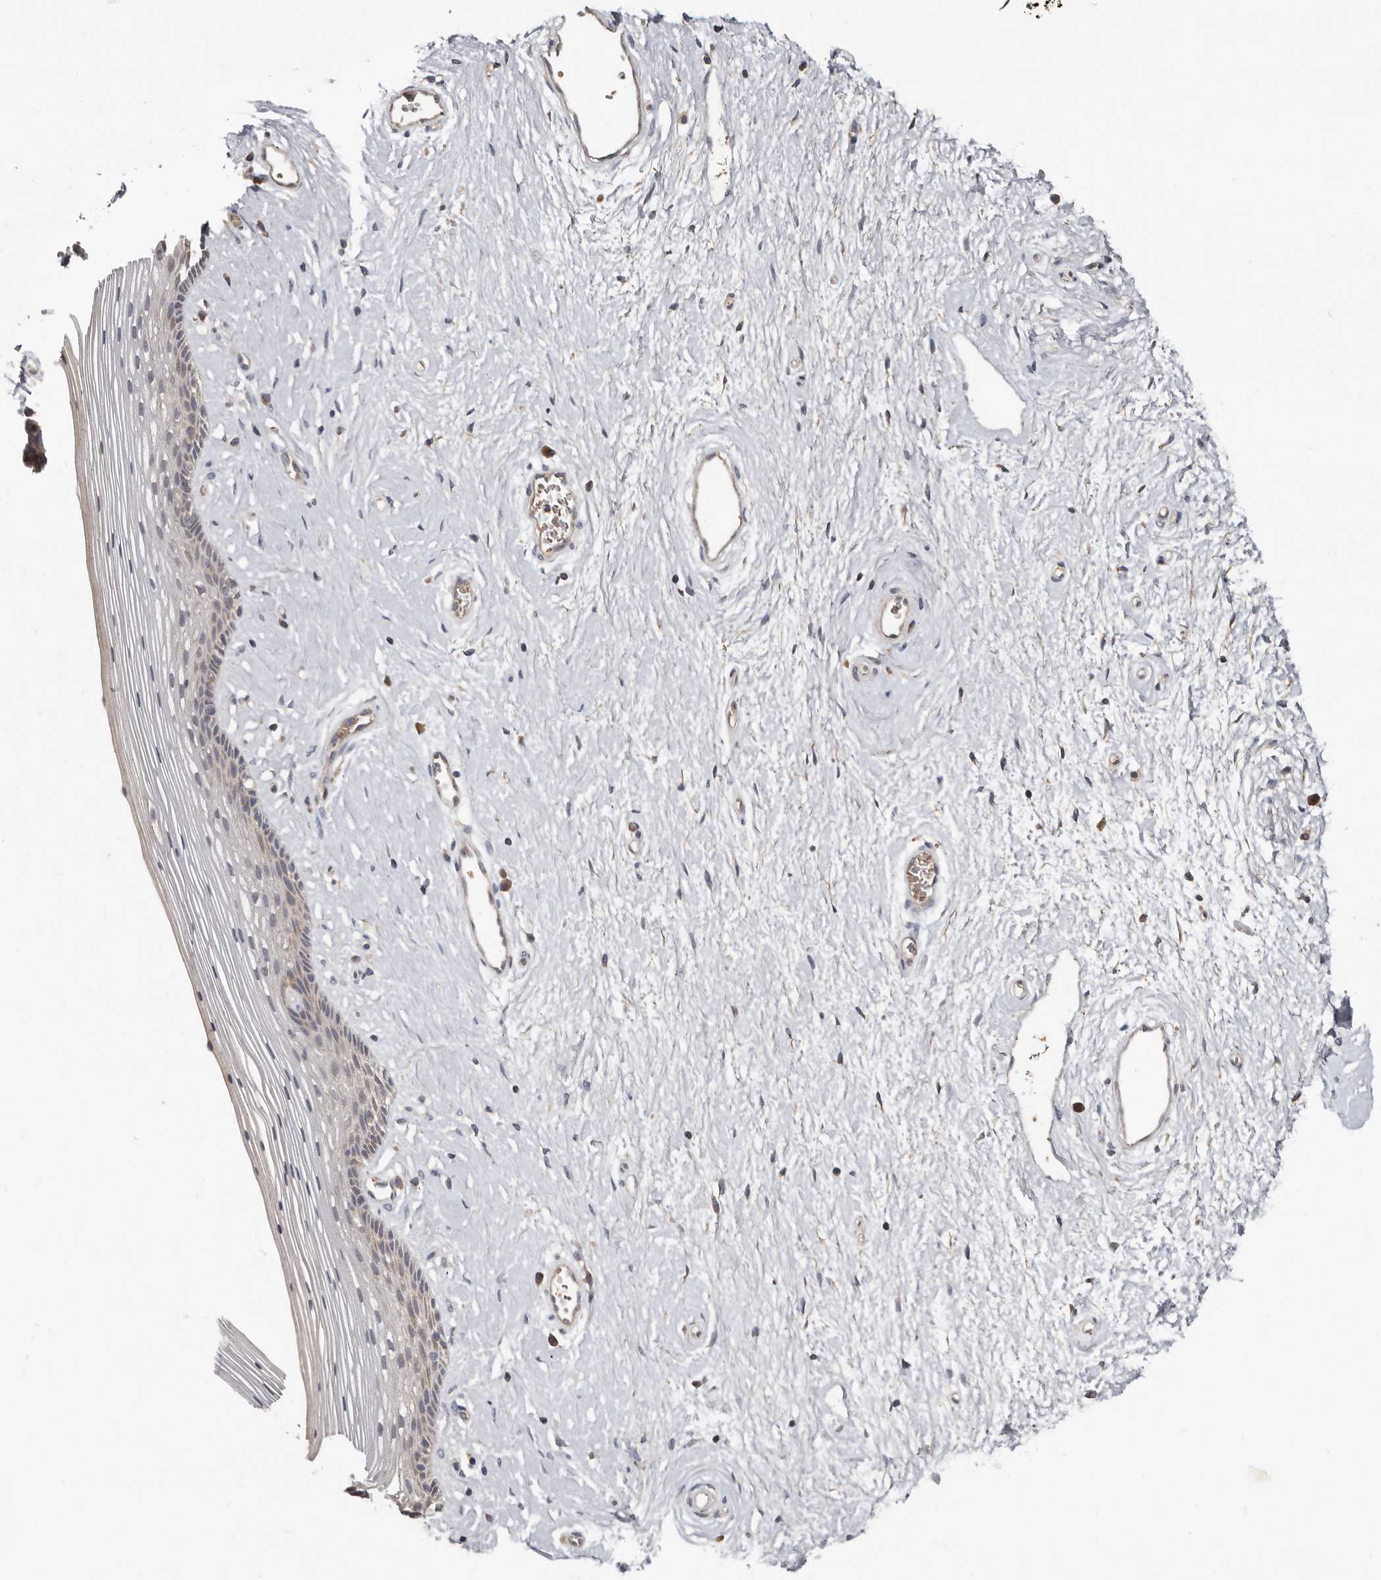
{"staining": {"intensity": "weak", "quantity": "<25%", "location": "cytoplasmic/membranous"}, "tissue": "vagina", "cell_type": "Squamous epithelial cells", "image_type": "normal", "snomed": [{"axis": "morphology", "description": "Normal tissue, NOS"}, {"axis": "topography", "description": "Vagina"}], "caption": "High magnification brightfield microscopy of normal vagina stained with DAB (brown) and counterstained with hematoxylin (blue): squamous epithelial cells show no significant expression.", "gene": "KIF26B", "patient": {"sex": "female", "age": 46}}